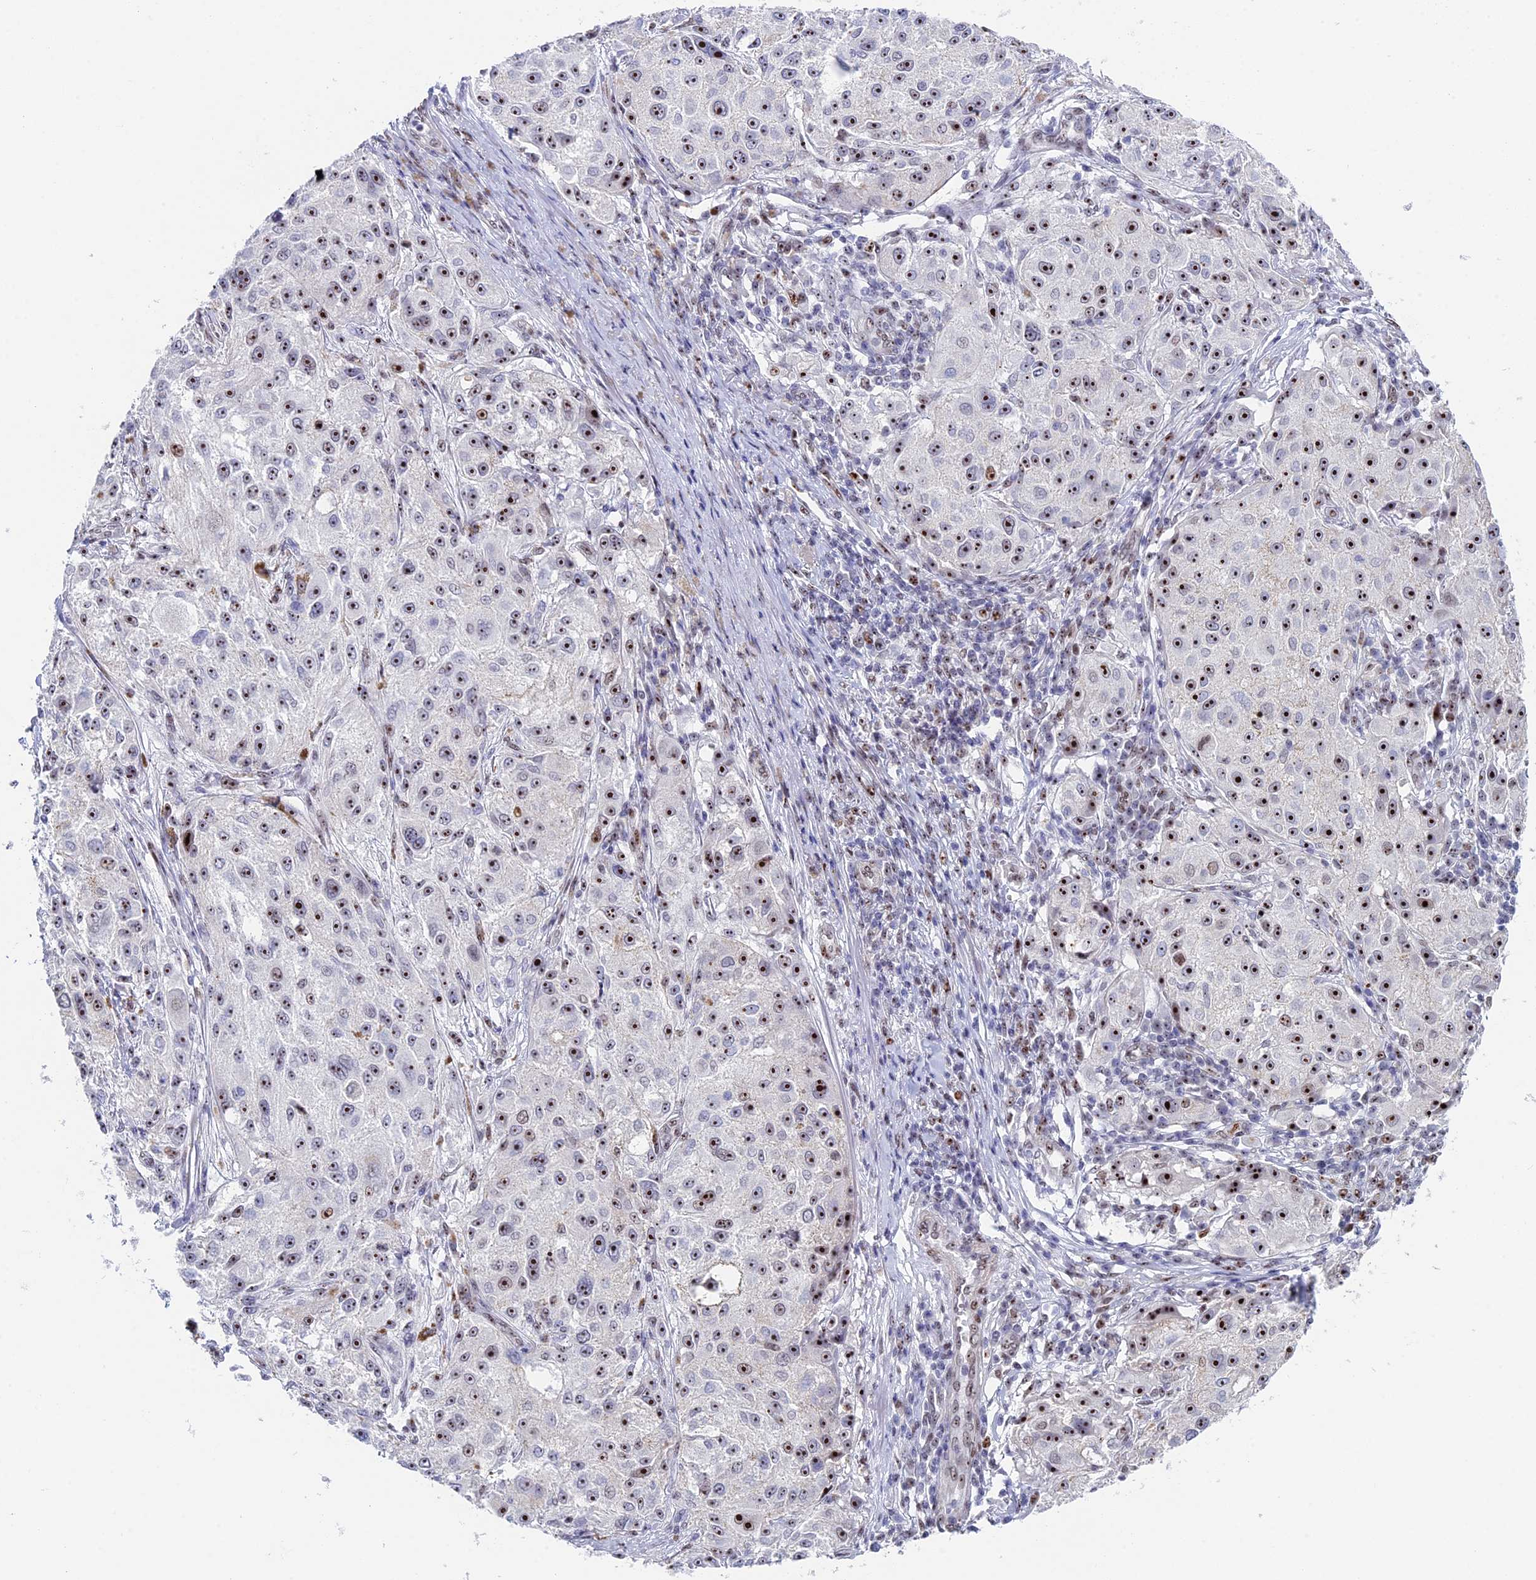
{"staining": {"intensity": "strong", "quantity": "25%-75%", "location": "nuclear"}, "tissue": "melanoma", "cell_type": "Tumor cells", "image_type": "cancer", "snomed": [{"axis": "morphology", "description": "Necrosis, NOS"}, {"axis": "morphology", "description": "Malignant melanoma, NOS"}, {"axis": "topography", "description": "Skin"}], "caption": "Melanoma stained with DAB IHC demonstrates high levels of strong nuclear expression in about 25%-75% of tumor cells.", "gene": "CCDC86", "patient": {"sex": "female", "age": 87}}